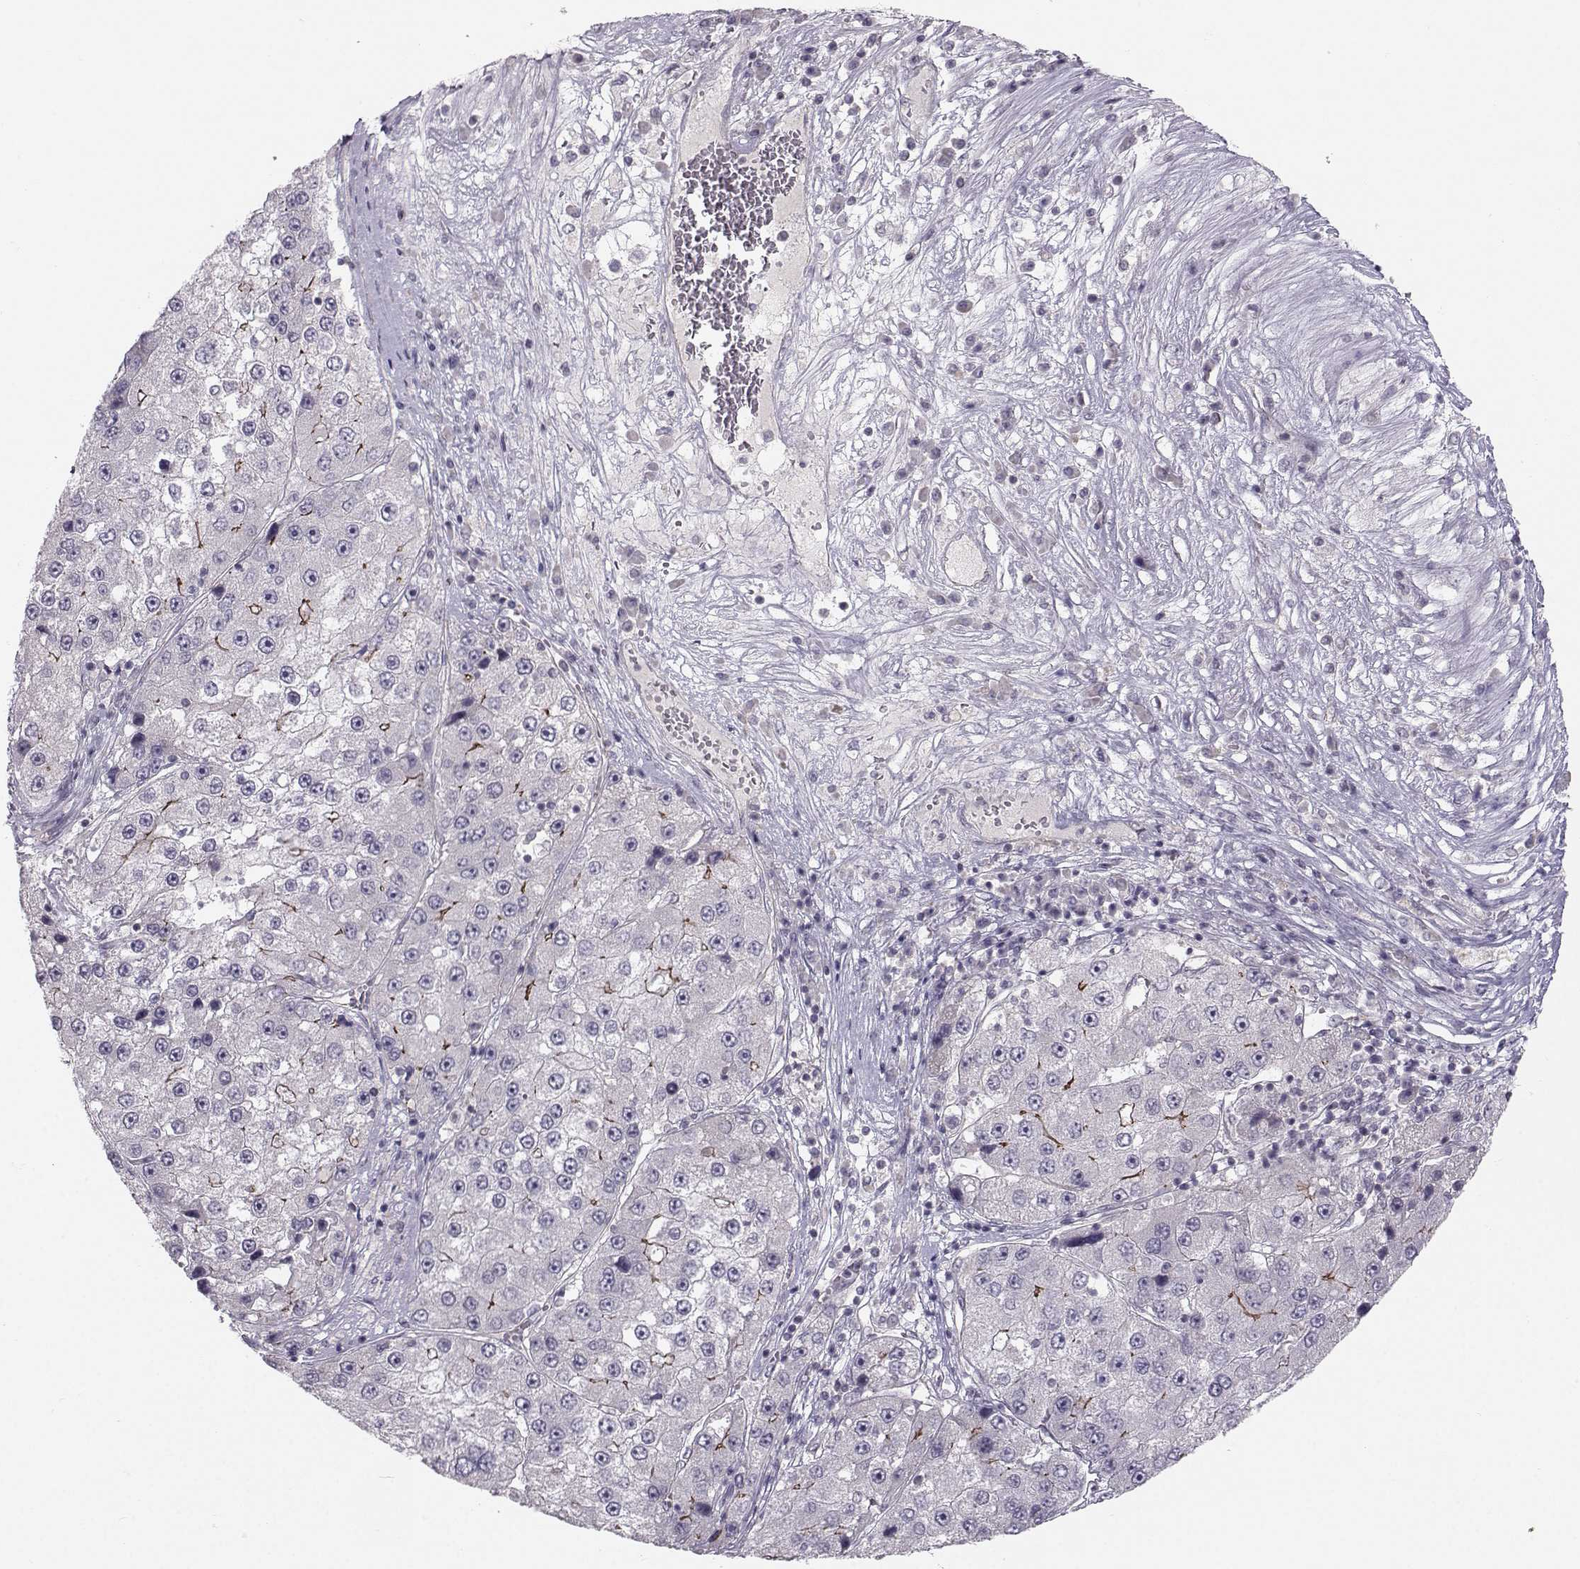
{"staining": {"intensity": "strong", "quantity": "<25%", "location": "cytoplasmic/membranous"}, "tissue": "liver cancer", "cell_type": "Tumor cells", "image_type": "cancer", "snomed": [{"axis": "morphology", "description": "Carcinoma, Hepatocellular, NOS"}, {"axis": "topography", "description": "Liver"}], "caption": "A histopathology image showing strong cytoplasmic/membranous expression in approximately <25% of tumor cells in liver hepatocellular carcinoma, as visualized by brown immunohistochemical staining.", "gene": "MAST1", "patient": {"sex": "female", "age": 73}}